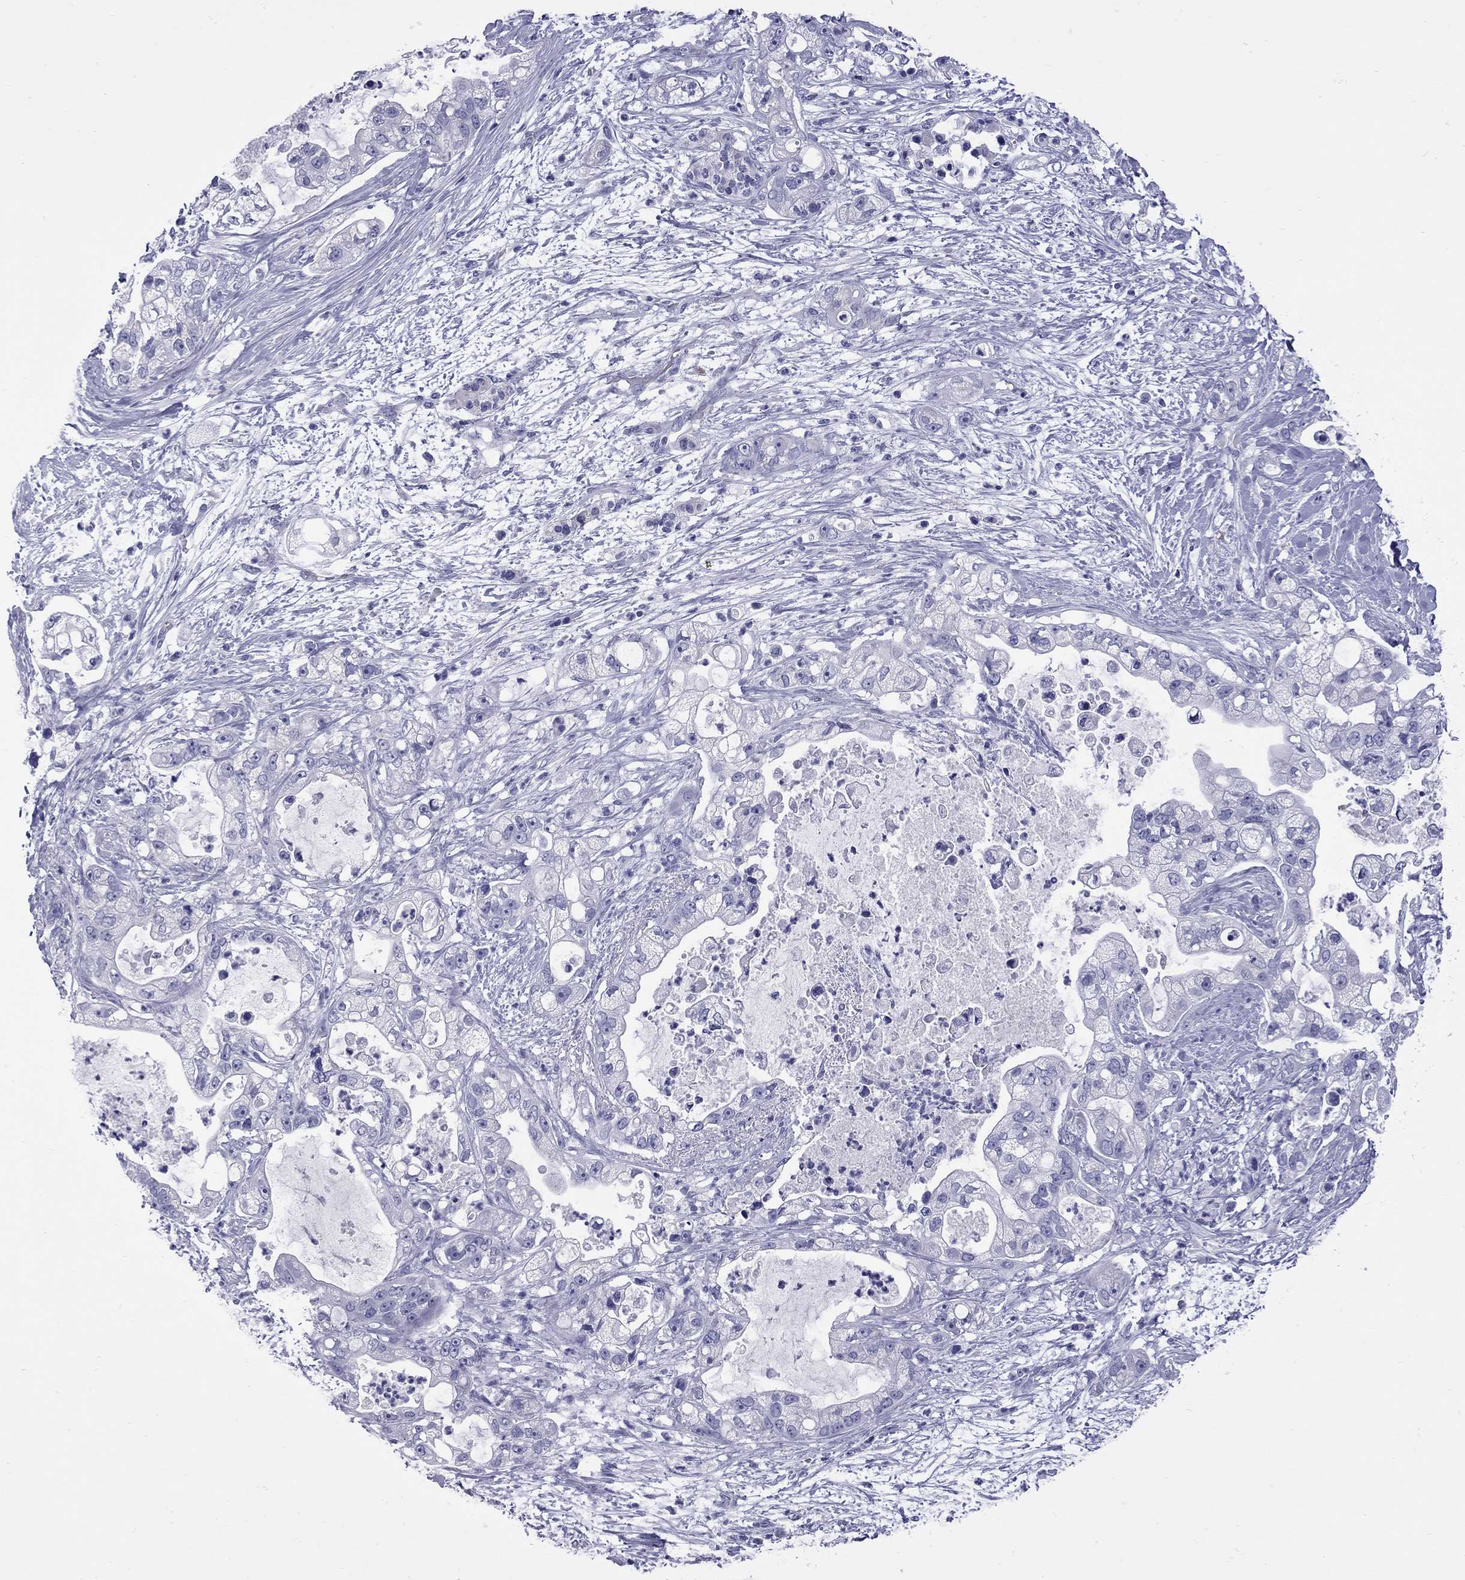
{"staining": {"intensity": "negative", "quantity": "none", "location": "none"}, "tissue": "pancreatic cancer", "cell_type": "Tumor cells", "image_type": "cancer", "snomed": [{"axis": "morphology", "description": "Adenocarcinoma, NOS"}, {"axis": "topography", "description": "Pancreas"}], "caption": "Micrograph shows no protein positivity in tumor cells of pancreatic cancer tissue. (DAB (3,3'-diaminobenzidine) IHC, high magnification).", "gene": "EPPIN", "patient": {"sex": "female", "age": 69}}